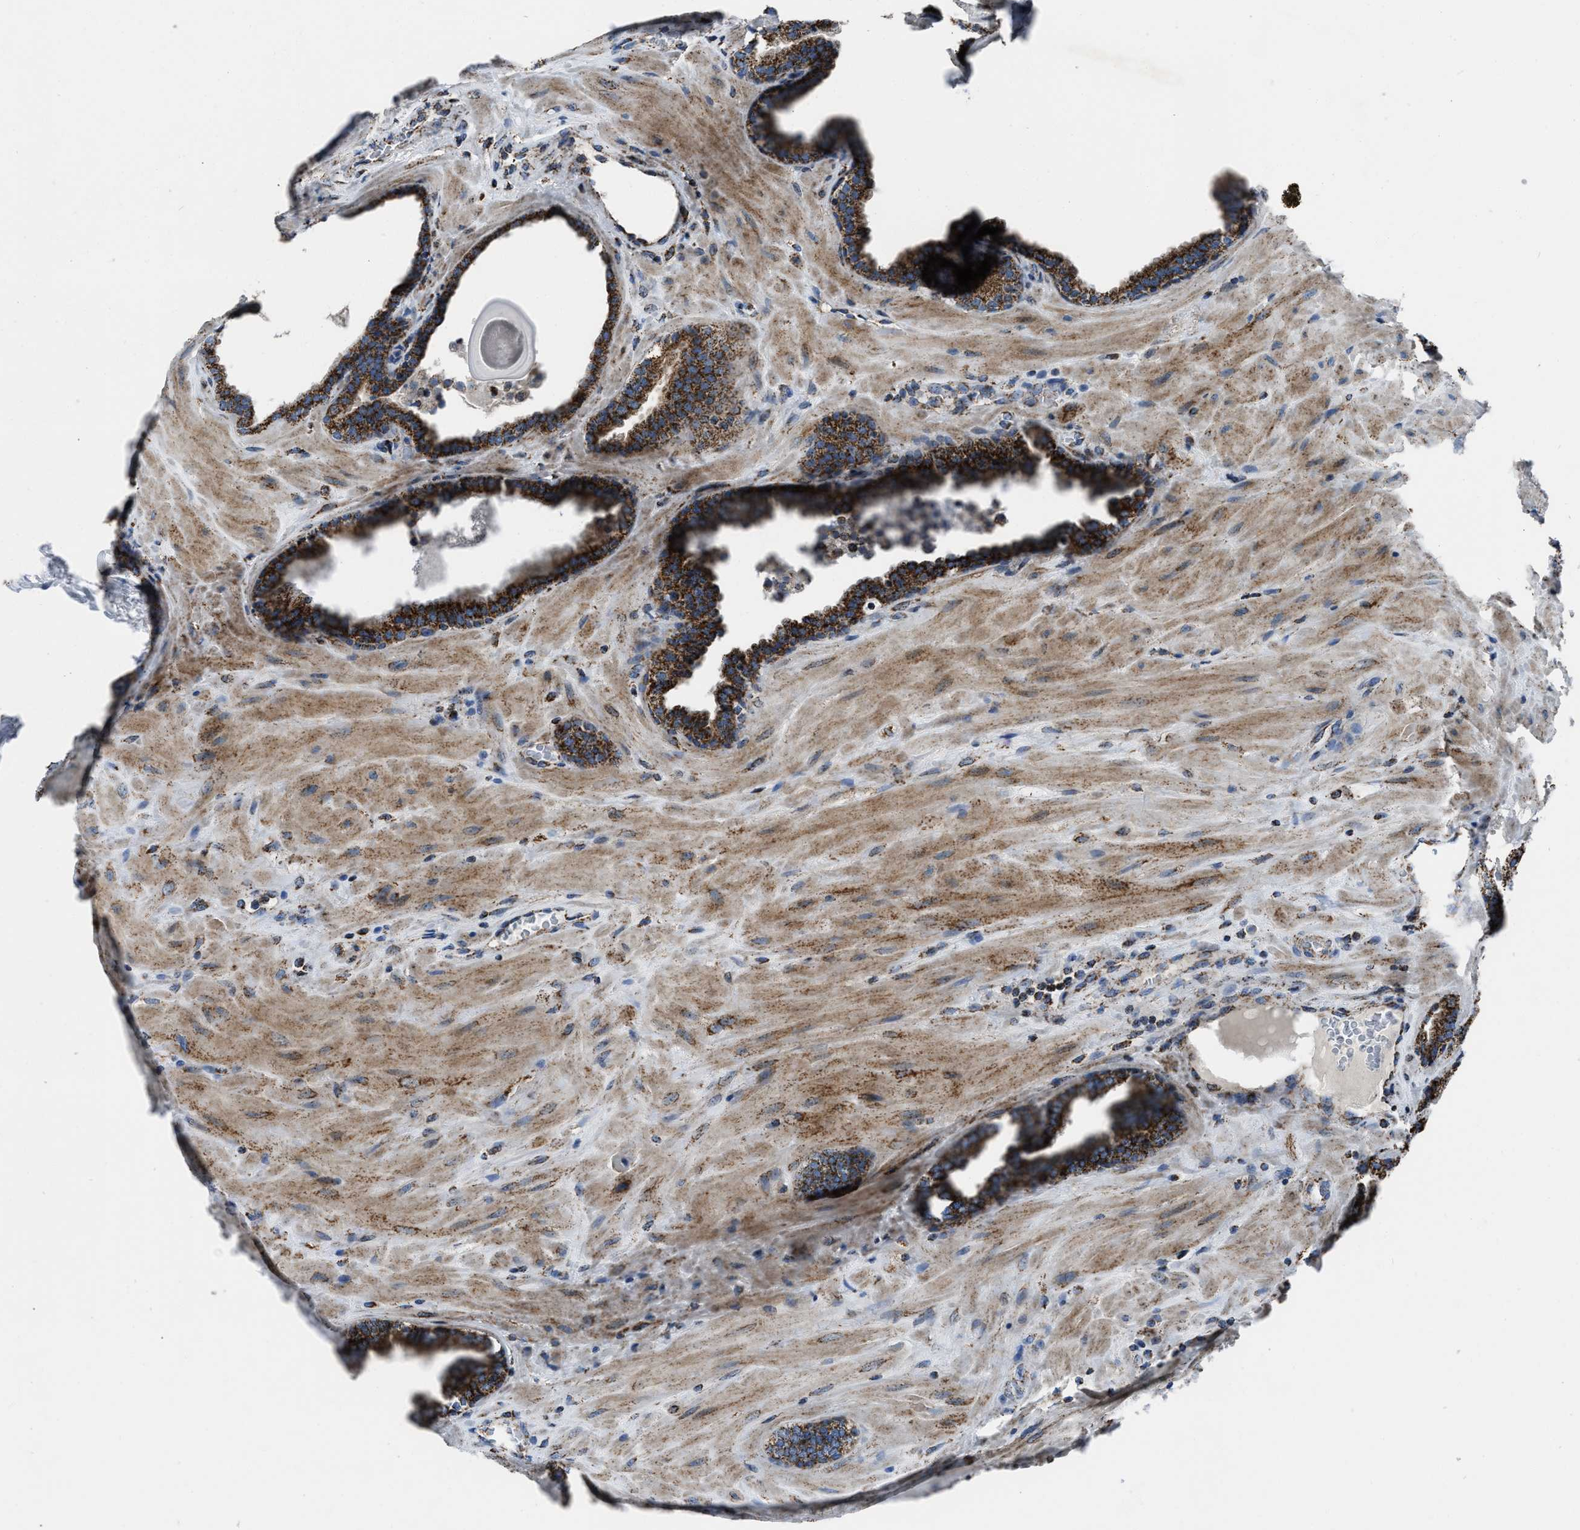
{"staining": {"intensity": "strong", "quantity": ">75%", "location": "cytoplasmic/membranous"}, "tissue": "prostate", "cell_type": "Glandular cells", "image_type": "normal", "snomed": [{"axis": "morphology", "description": "Normal tissue, NOS"}, {"axis": "topography", "description": "Prostate"}], "caption": "An image of human prostate stained for a protein shows strong cytoplasmic/membranous brown staining in glandular cells. (DAB (3,3'-diaminobenzidine) IHC with brightfield microscopy, high magnification).", "gene": "NSD3", "patient": {"sex": "male", "age": 51}}